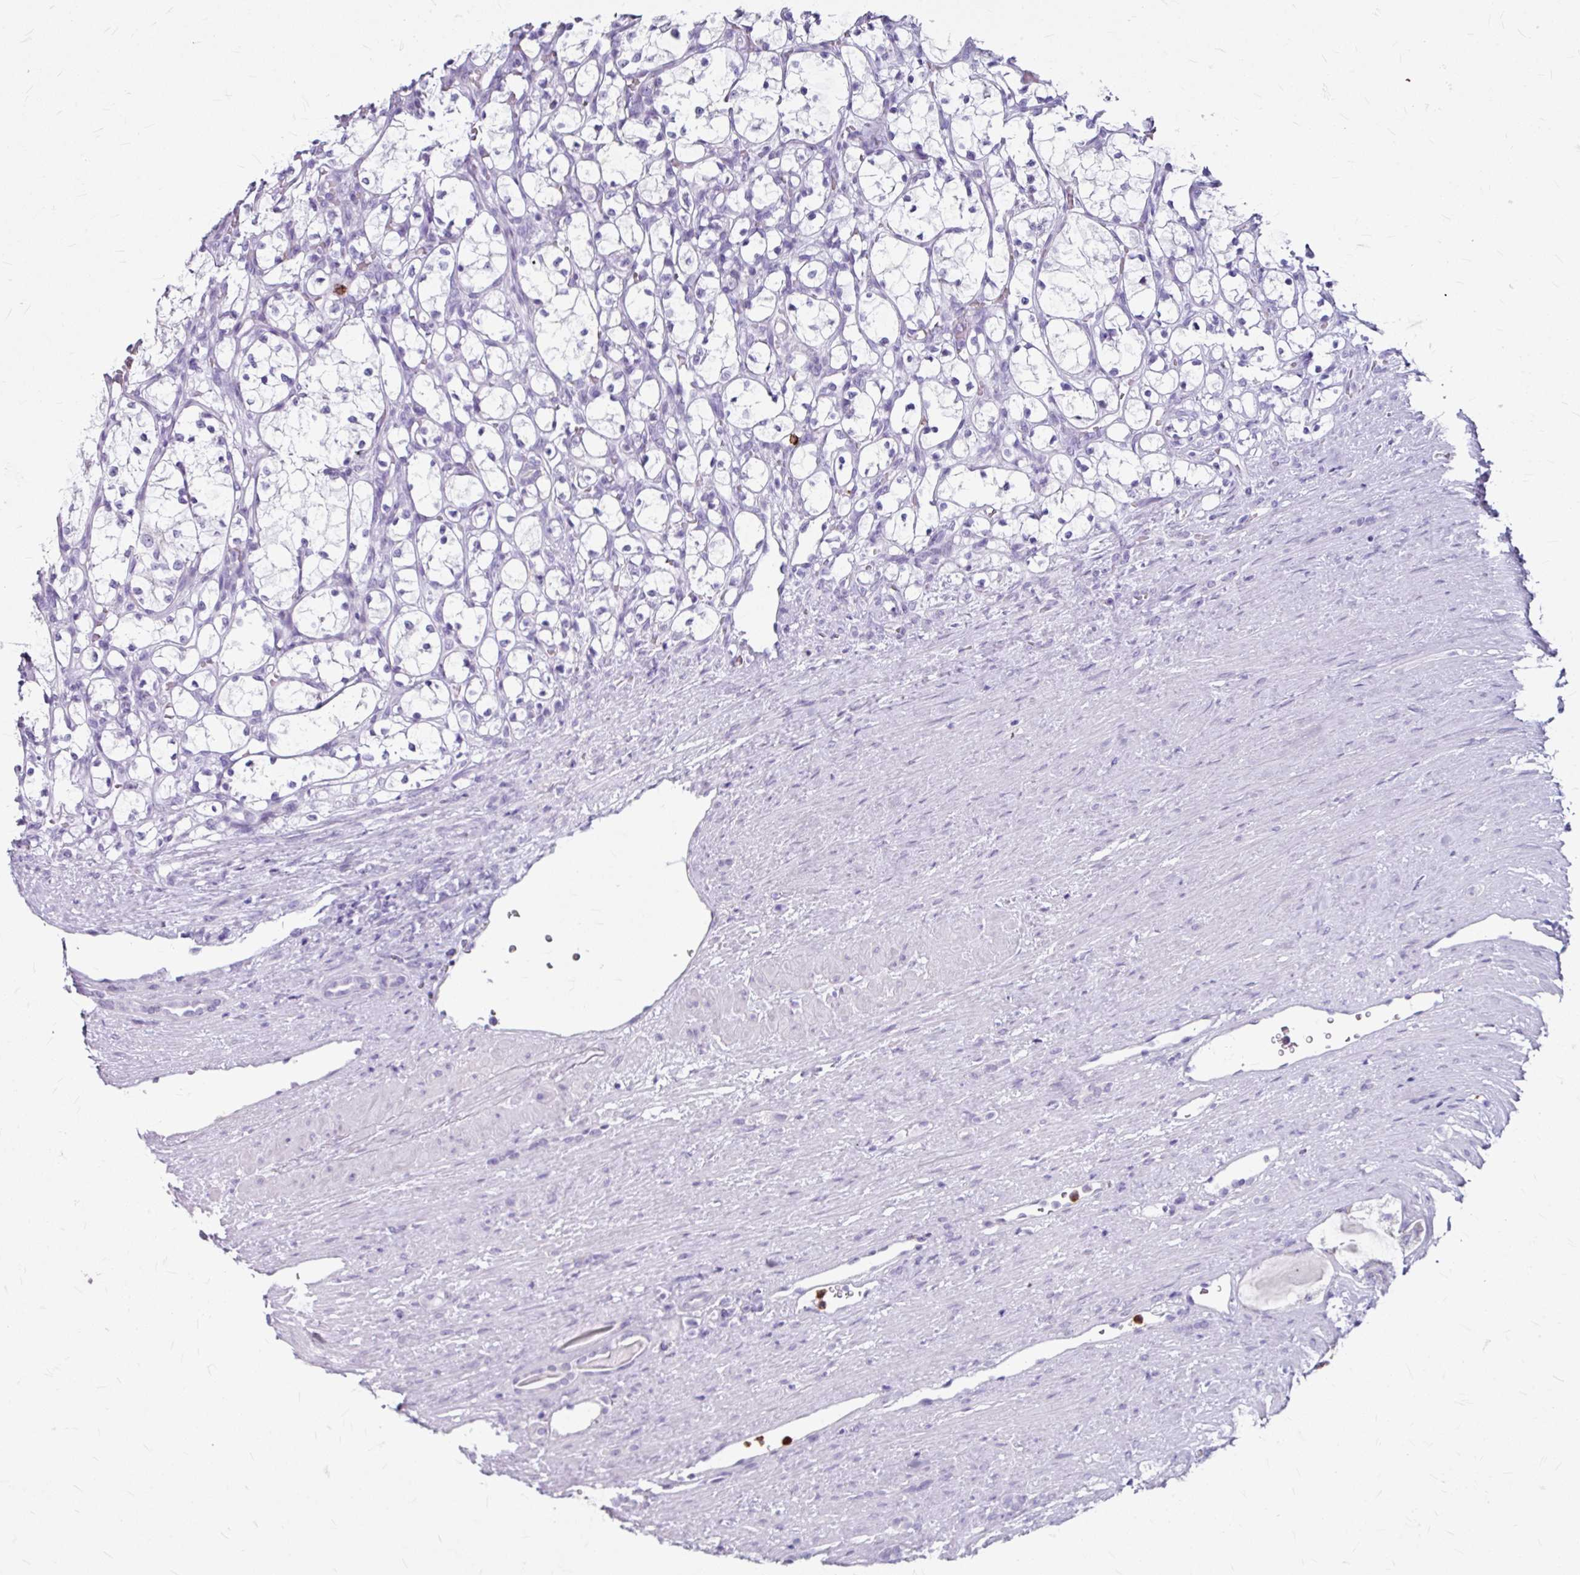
{"staining": {"intensity": "negative", "quantity": "none", "location": "none"}, "tissue": "renal cancer", "cell_type": "Tumor cells", "image_type": "cancer", "snomed": [{"axis": "morphology", "description": "Adenocarcinoma, NOS"}, {"axis": "topography", "description": "Kidney"}], "caption": "Immunohistochemical staining of human renal cancer displays no significant positivity in tumor cells.", "gene": "ANKRD1", "patient": {"sex": "female", "age": 69}}